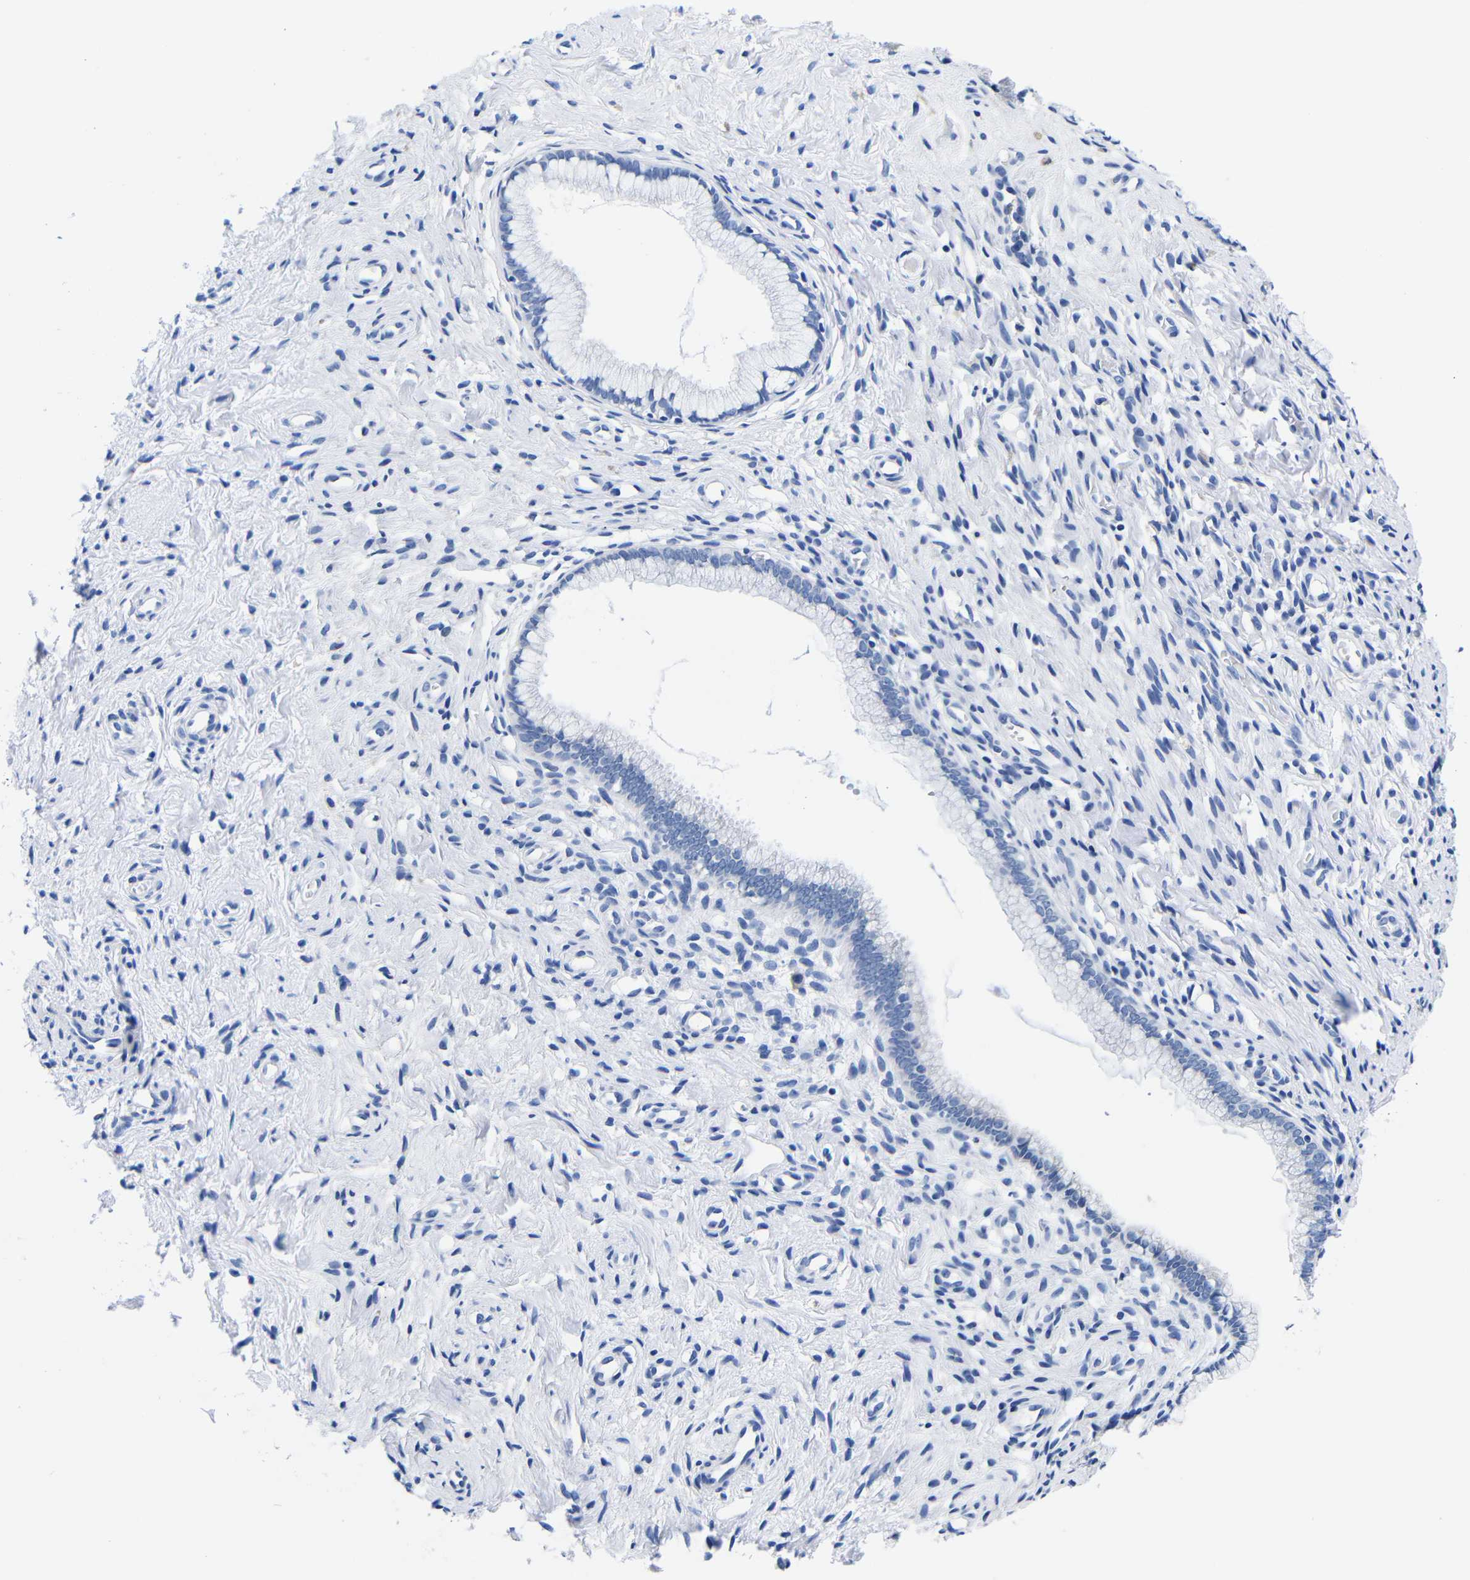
{"staining": {"intensity": "negative", "quantity": "none", "location": "none"}, "tissue": "cervix", "cell_type": "Glandular cells", "image_type": "normal", "snomed": [{"axis": "morphology", "description": "Normal tissue, NOS"}, {"axis": "topography", "description": "Cervix"}], "caption": "An immunohistochemistry (IHC) photomicrograph of unremarkable cervix is shown. There is no staining in glandular cells of cervix. (Immunohistochemistry (ihc), brightfield microscopy, high magnification).", "gene": "CLEC4G", "patient": {"sex": "female", "age": 65}}